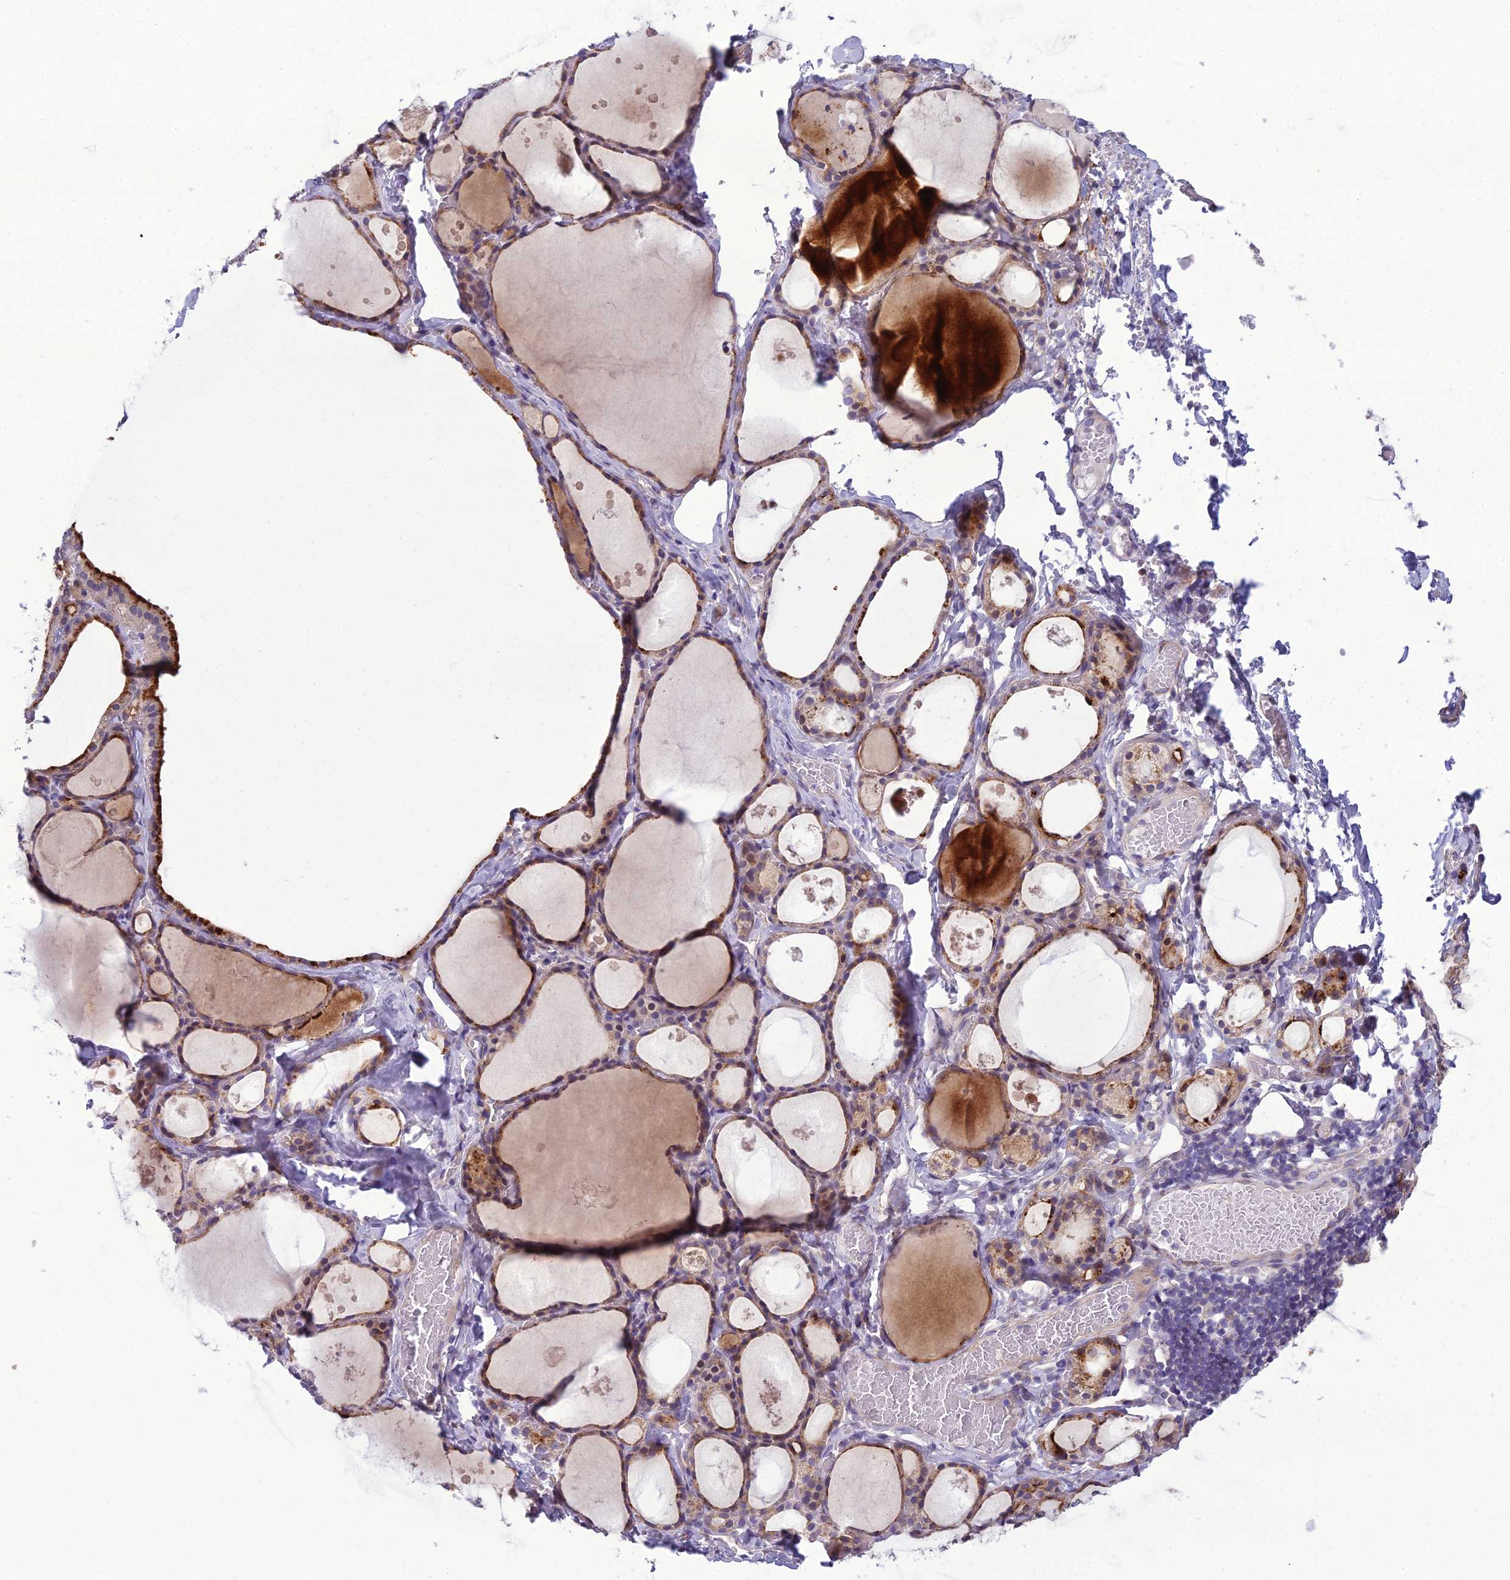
{"staining": {"intensity": "moderate", "quantity": ">75%", "location": "cytoplasmic/membranous"}, "tissue": "thyroid gland", "cell_type": "Glandular cells", "image_type": "normal", "snomed": [{"axis": "morphology", "description": "Normal tissue, NOS"}, {"axis": "topography", "description": "Thyroid gland"}], "caption": "Unremarkable thyroid gland shows moderate cytoplasmic/membranous staining in approximately >75% of glandular cells, visualized by immunohistochemistry. Immunohistochemistry stains the protein of interest in brown and the nuclei are stained blue.", "gene": "NODAL", "patient": {"sex": "male", "age": 56}}